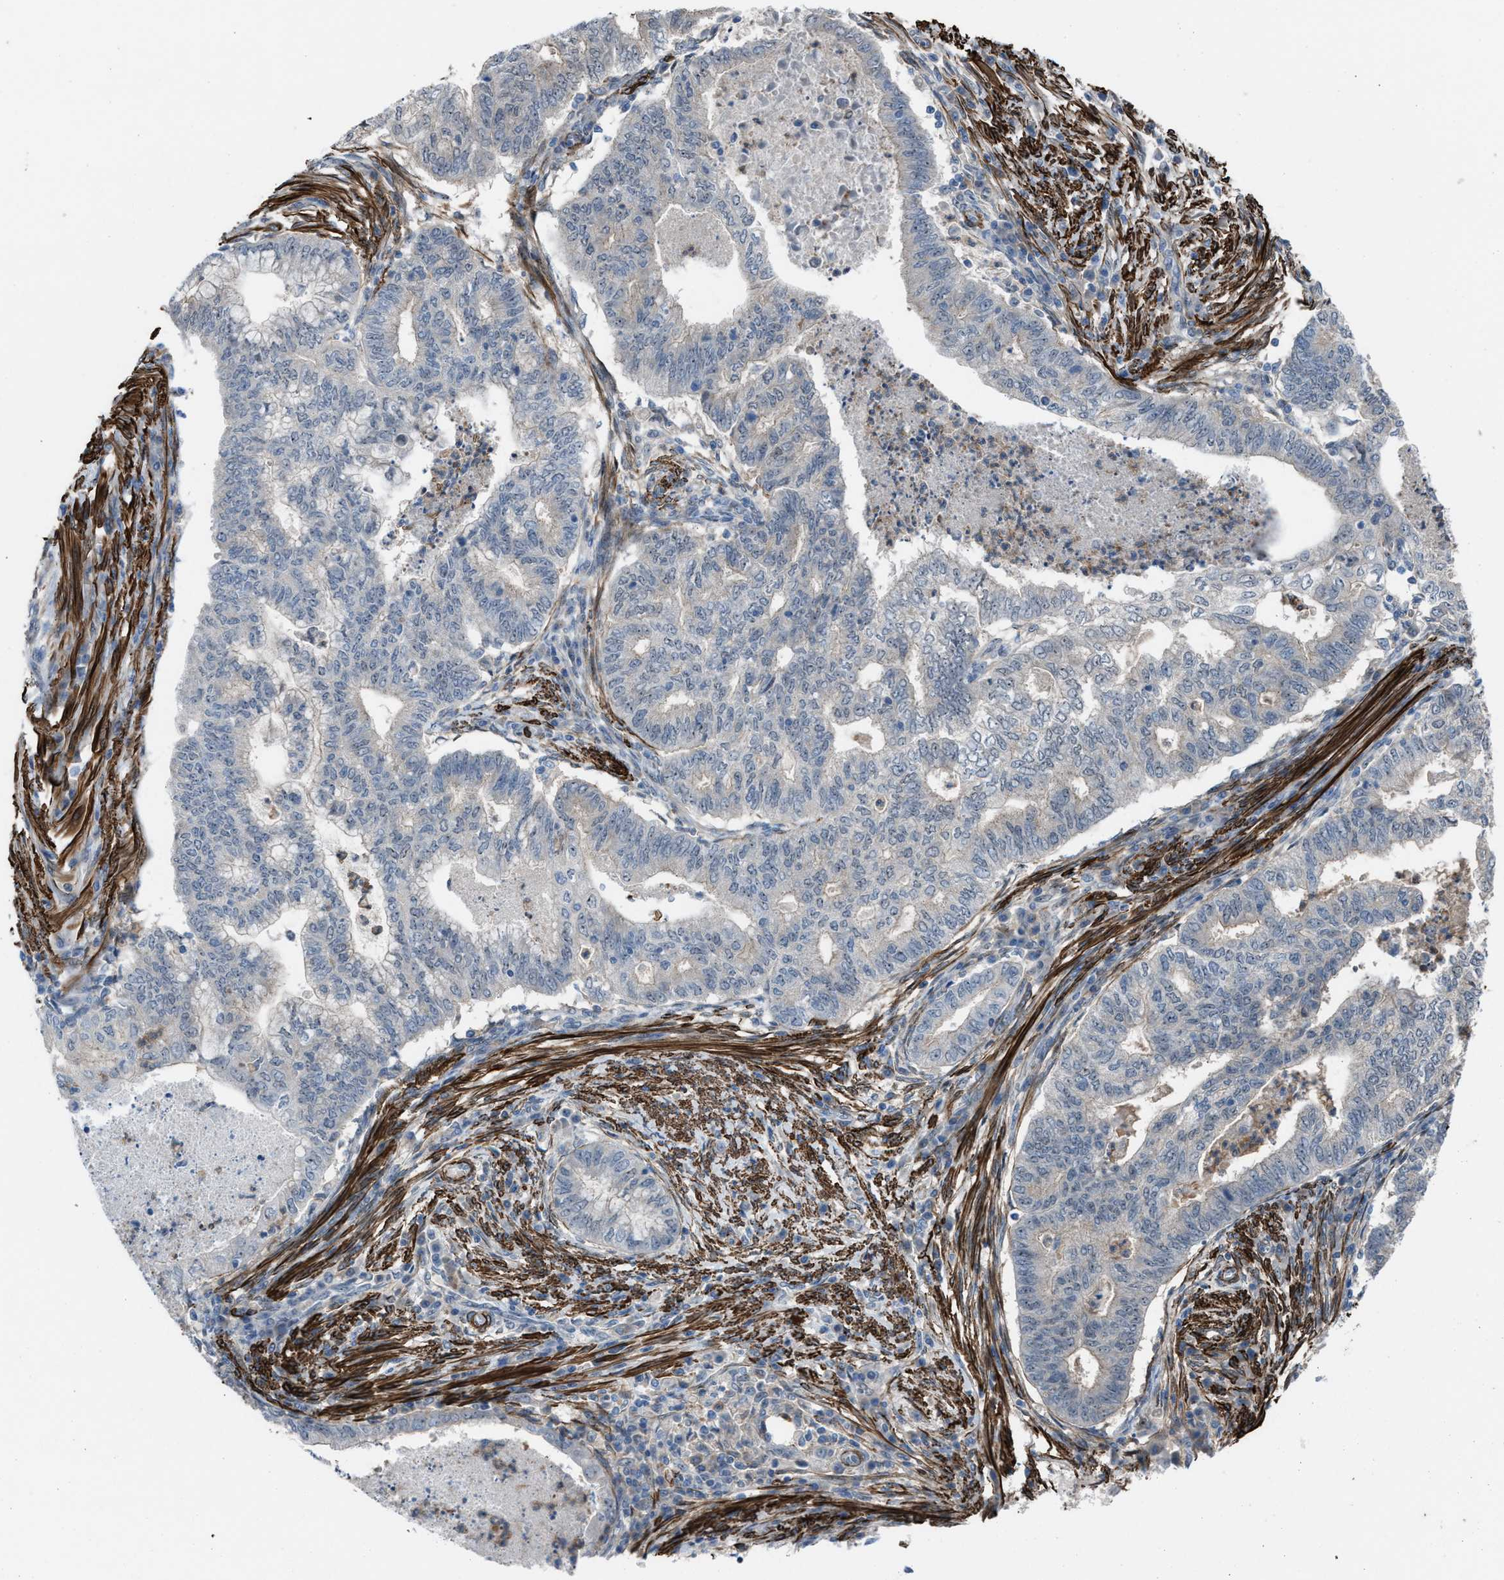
{"staining": {"intensity": "weak", "quantity": "<25%", "location": "nuclear"}, "tissue": "endometrial cancer", "cell_type": "Tumor cells", "image_type": "cancer", "snomed": [{"axis": "morphology", "description": "Polyp, NOS"}, {"axis": "morphology", "description": "Adenocarcinoma, NOS"}, {"axis": "morphology", "description": "Adenoma, NOS"}, {"axis": "topography", "description": "Endometrium"}], "caption": "A micrograph of human polyp (endometrial) is negative for staining in tumor cells.", "gene": "NQO2", "patient": {"sex": "female", "age": 79}}